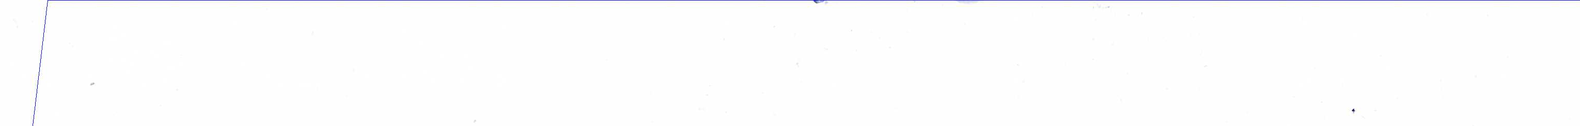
{"staining": {"intensity": "negative", "quantity": "none", "location": "none"}, "tissue": "breast", "cell_type": "Adipocytes", "image_type": "normal", "snomed": [{"axis": "morphology", "description": "Normal tissue, NOS"}, {"axis": "topography", "description": "Breast"}], "caption": "This is a histopathology image of immunohistochemistry (IHC) staining of unremarkable breast, which shows no expression in adipocytes. The staining is performed using DAB (3,3'-diaminobenzidine) brown chromogen with nuclei counter-stained in using hematoxylin.", "gene": "GCG", "patient": {"sex": "female", "age": 44}}